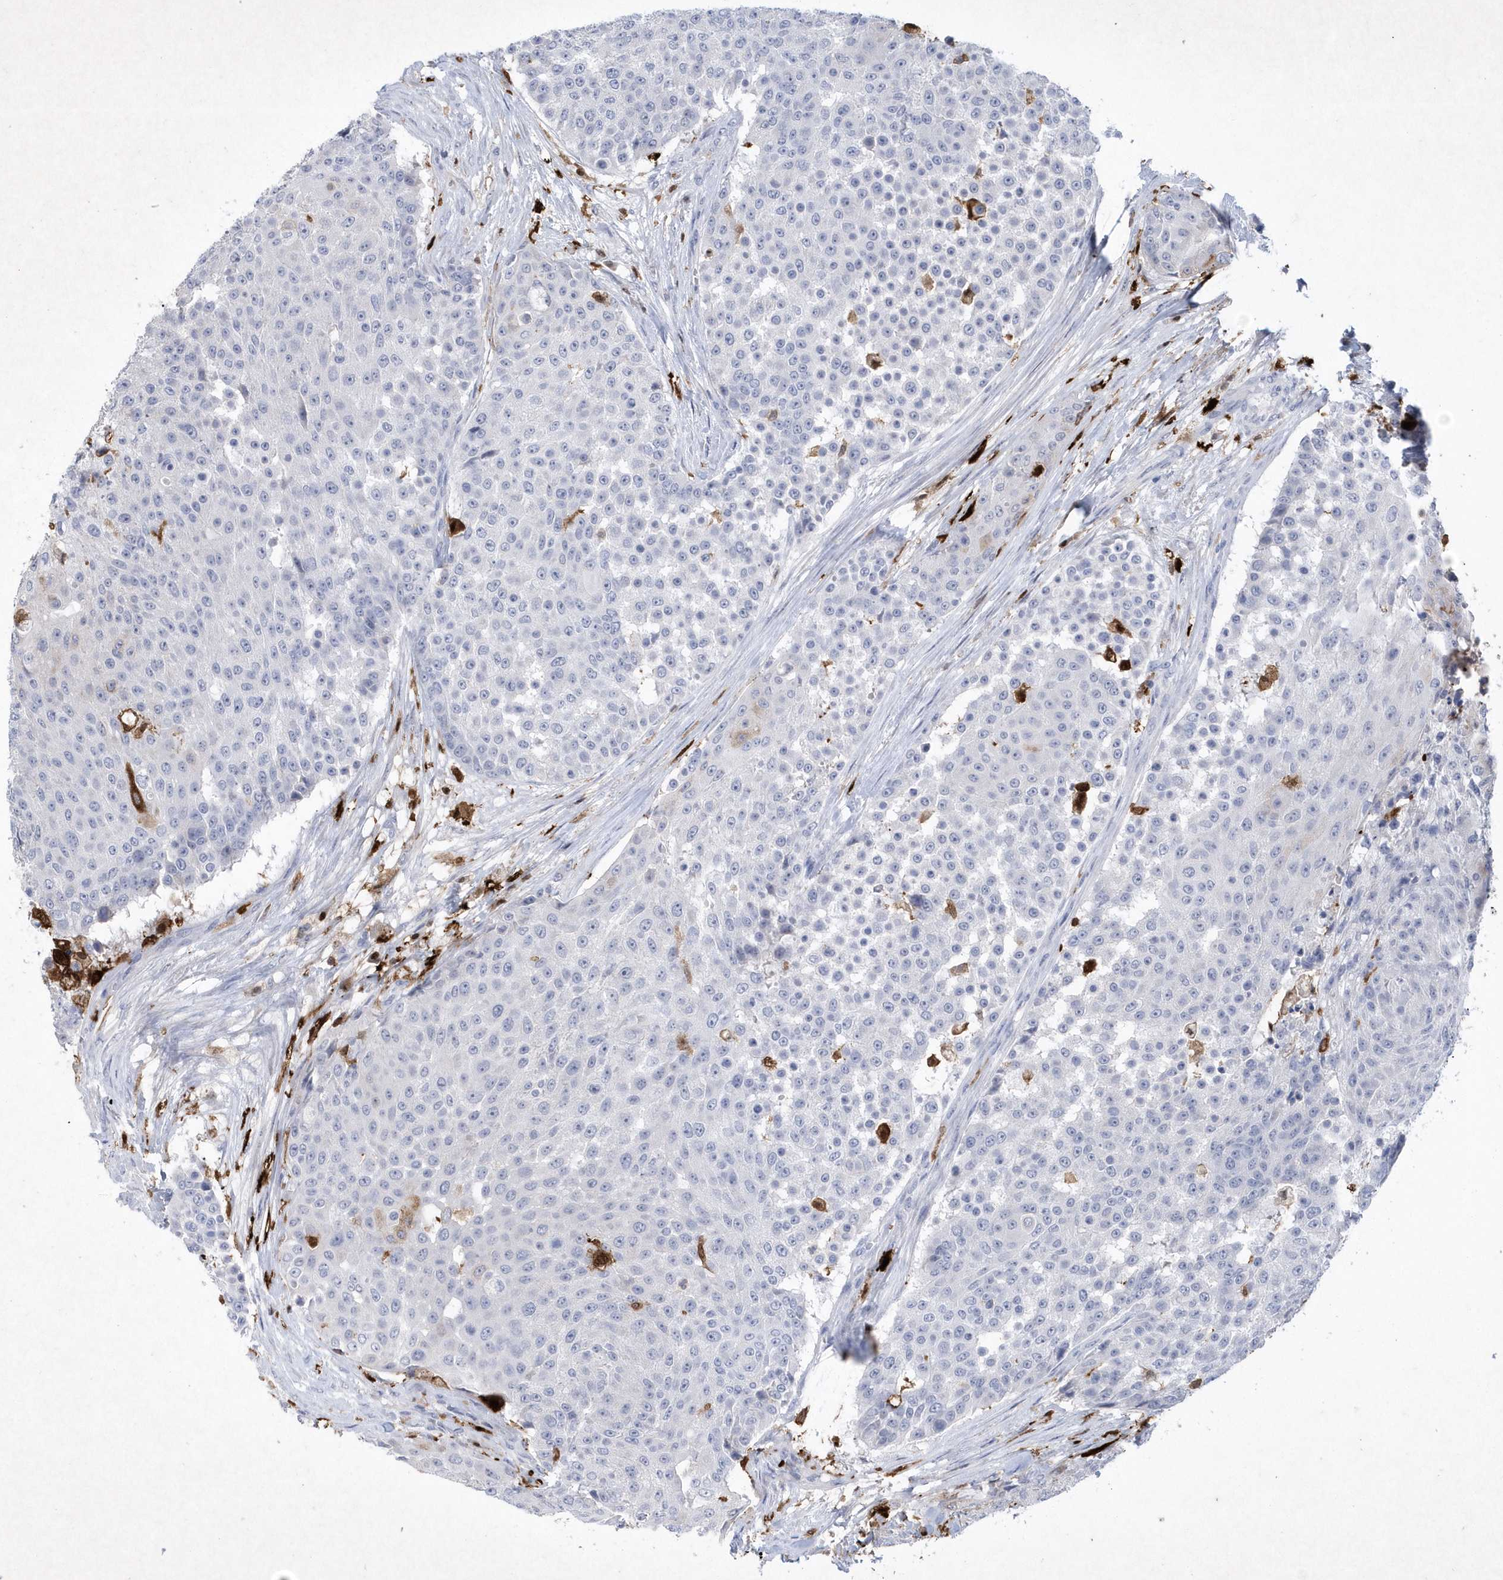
{"staining": {"intensity": "moderate", "quantity": "<25%", "location": "cytoplasmic/membranous"}, "tissue": "urothelial cancer", "cell_type": "Tumor cells", "image_type": "cancer", "snomed": [{"axis": "morphology", "description": "Urothelial carcinoma, High grade"}, {"axis": "topography", "description": "Urinary bladder"}], "caption": "An immunohistochemistry micrograph of tumor tissue is shown. Protein staining in brown shows moderate cytoplasmic/membranous positivity in high-grade urothelial carcinoma within tumor cells.", "gene": "BHLHA15", "patient": {"sex": "female", "age": 63}}